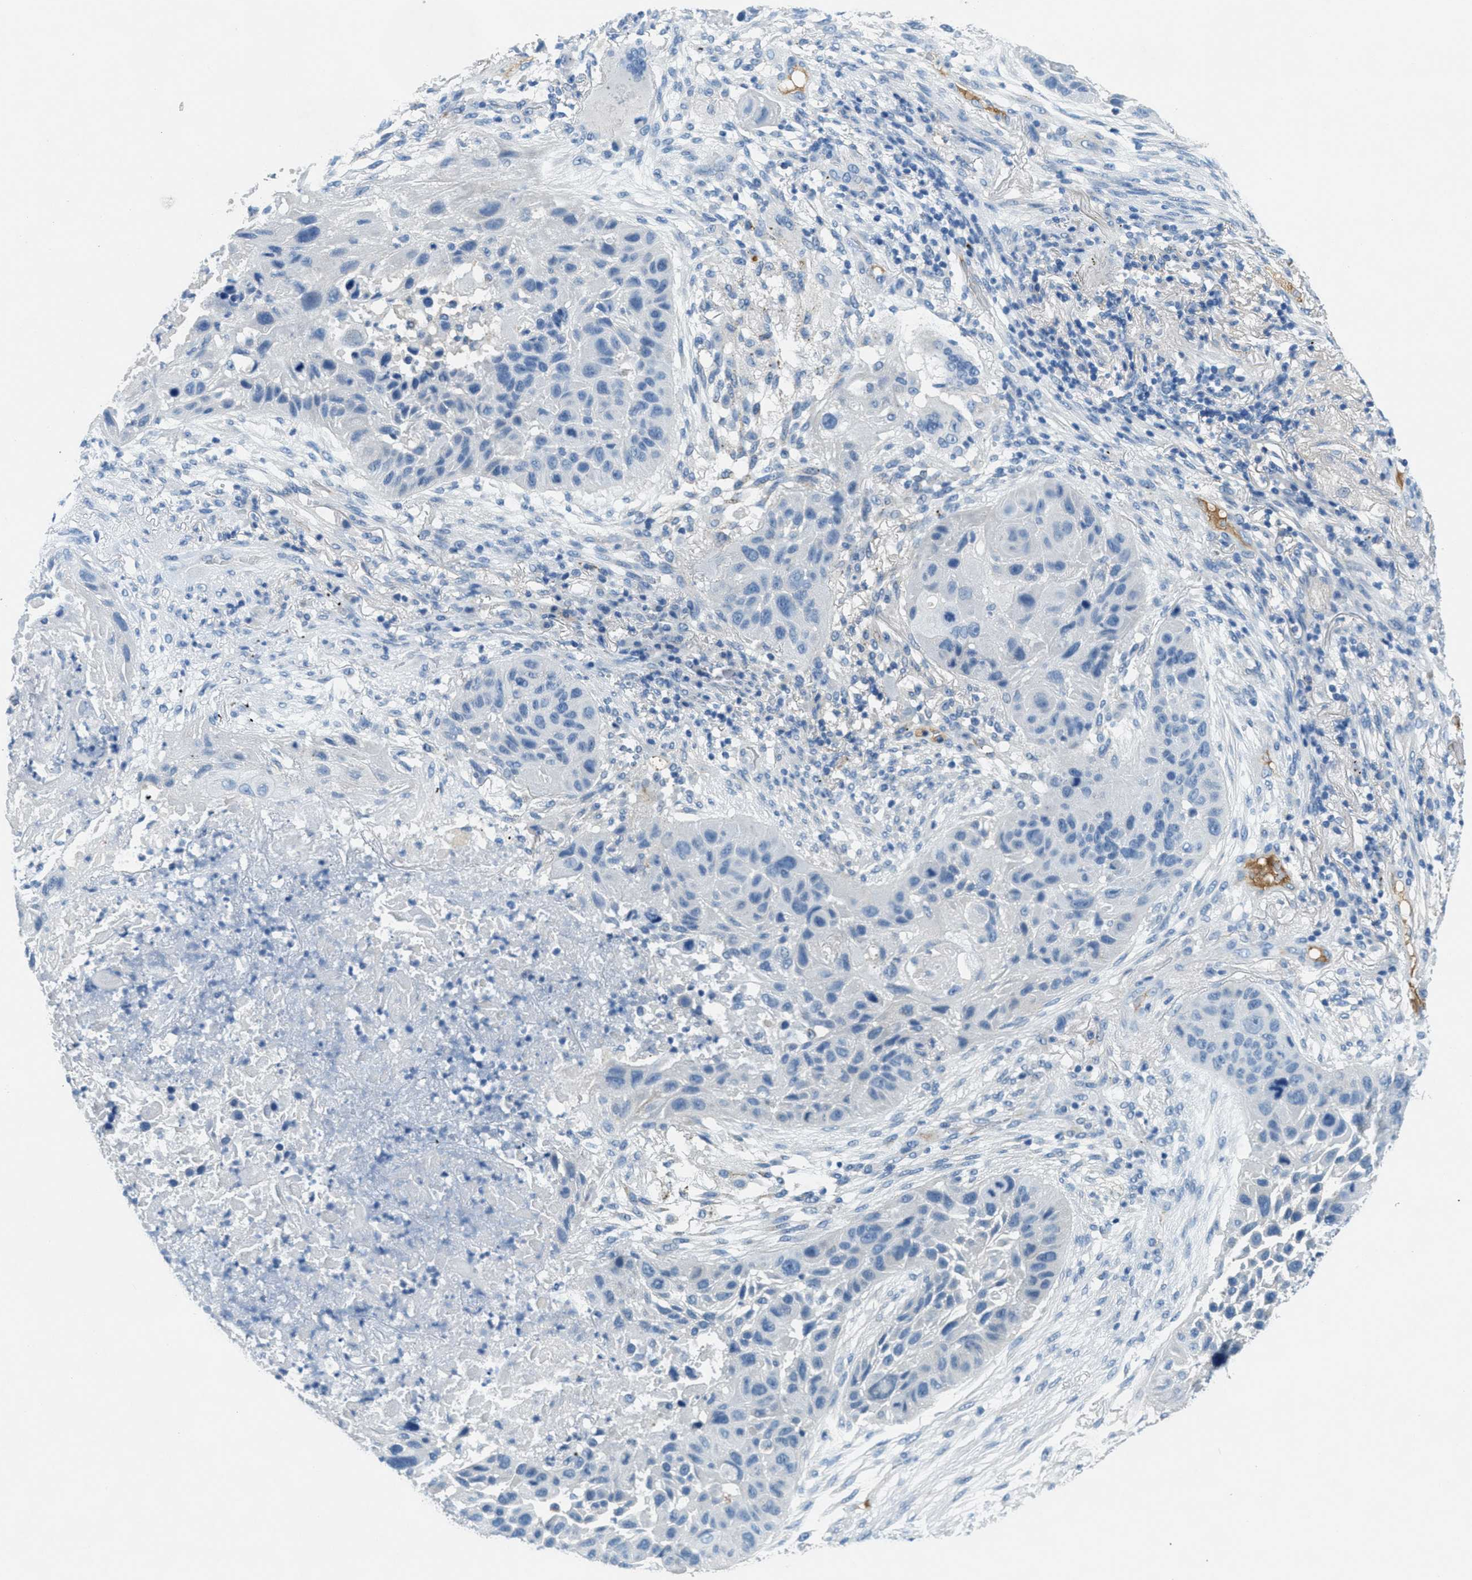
{"staining": {"intensity": "negative", "quantity": "none", "location": "none"}, "tissue": "lung cancer", "cell_type": "Tumor cells", "image_type": "cancer", "snomed": [{"axis": "morphology", "description": "Squamous cell carcinoma, NOS"}, {"axis": "topography", "description": "Lung"}], "caption": "Tumor cells show no significant expression in squamous cell carcinoma (lung). (DAB immunohistochemistry (IHC) visualized using brightfield microscopy, high magnification).", "gene": "A2M", "patient": {"sex": "male", "age": 57}}